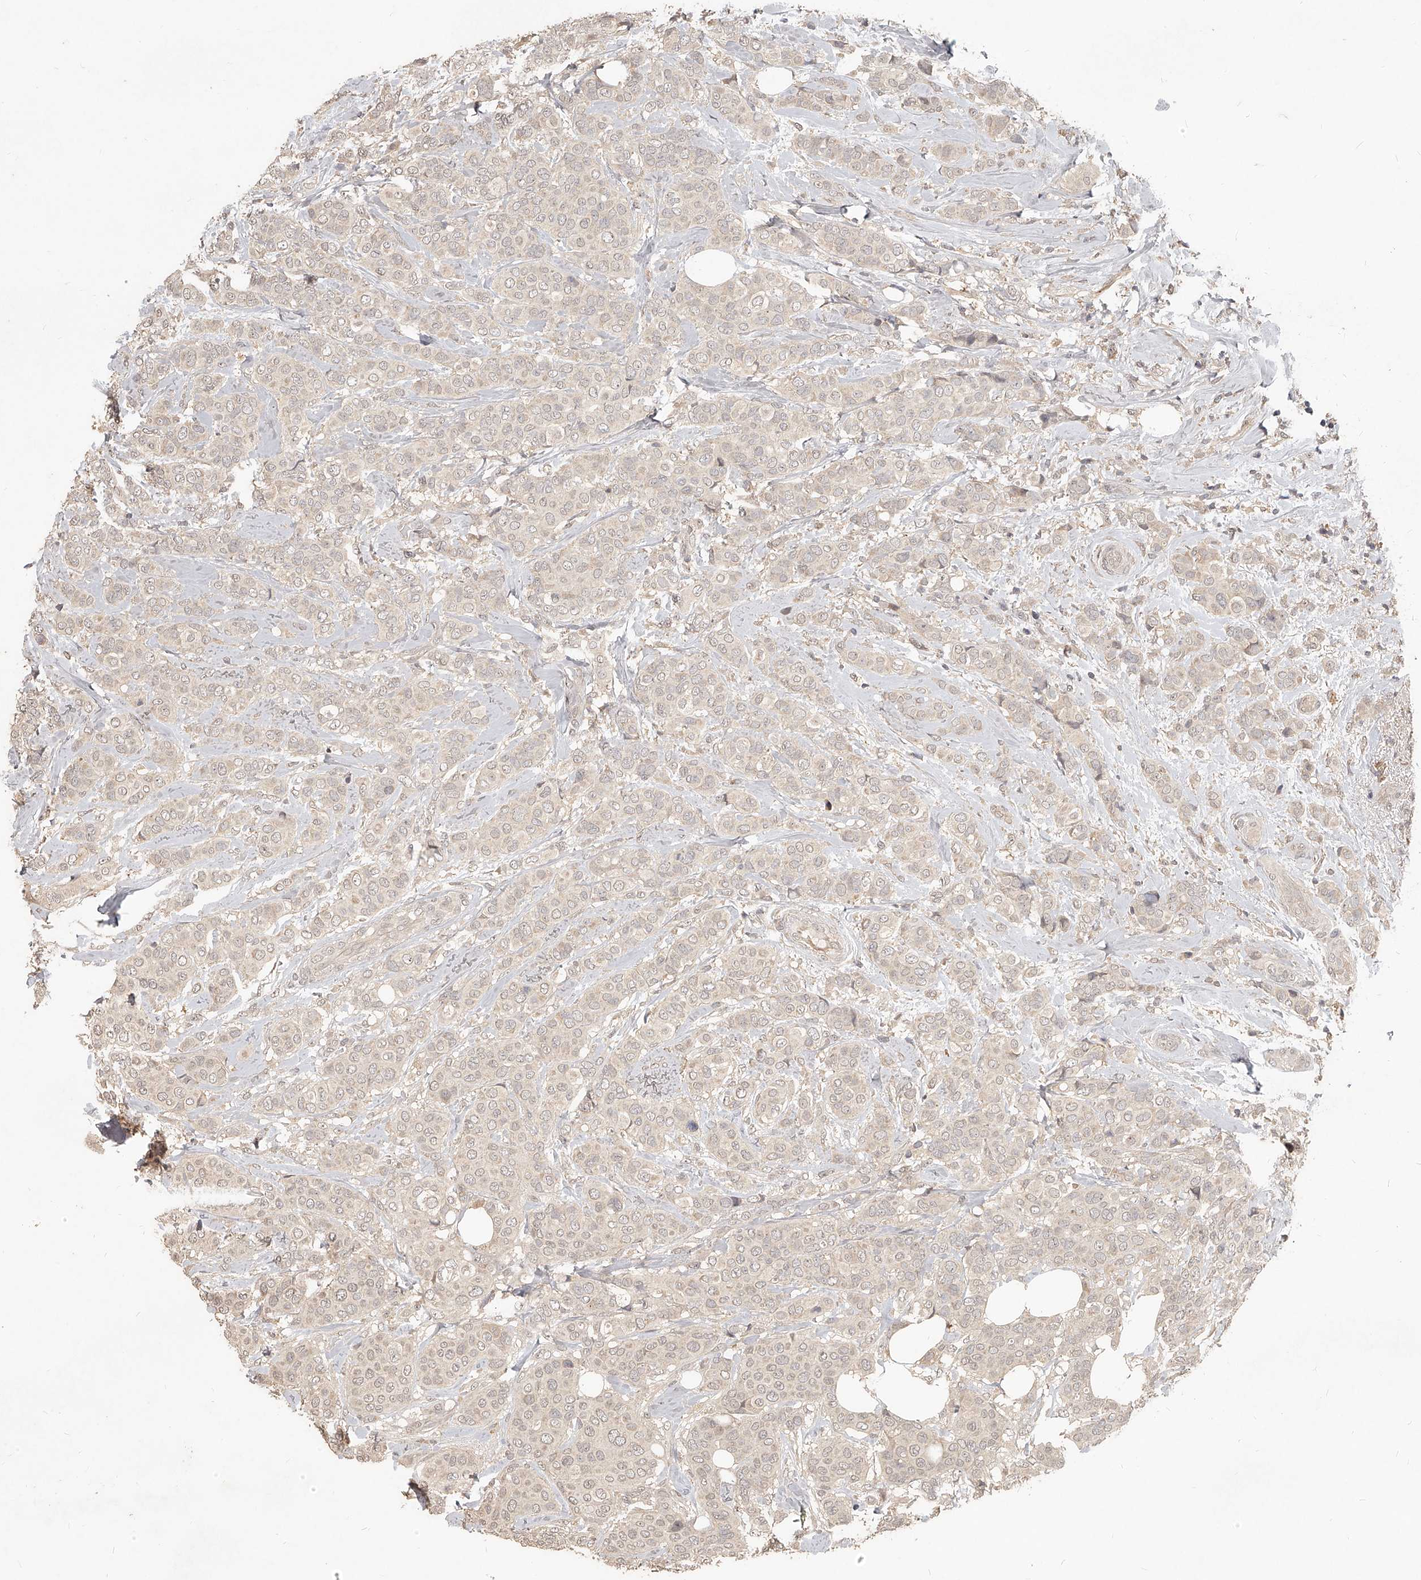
{"staining": {"intensity": "weak", "quantity": "25%-75%", "location": "nuclear"}, "tissue": "breast cancer", "cell_type": "Tumor cells", "image_type": "cancer", "snomed": [{"axis": "morphology", "description": "Lobular carcinoma"}, {"axis": "topography", "description": "Breast"}], "caption": "The histopathology image displays staining of breast cancer (lobular carcinoma), revealing weak nuclear protein positivity (brown color) within tumor cells.", "gene": "SLC37A1", "patient": {"sex": "female", "age": 51}}